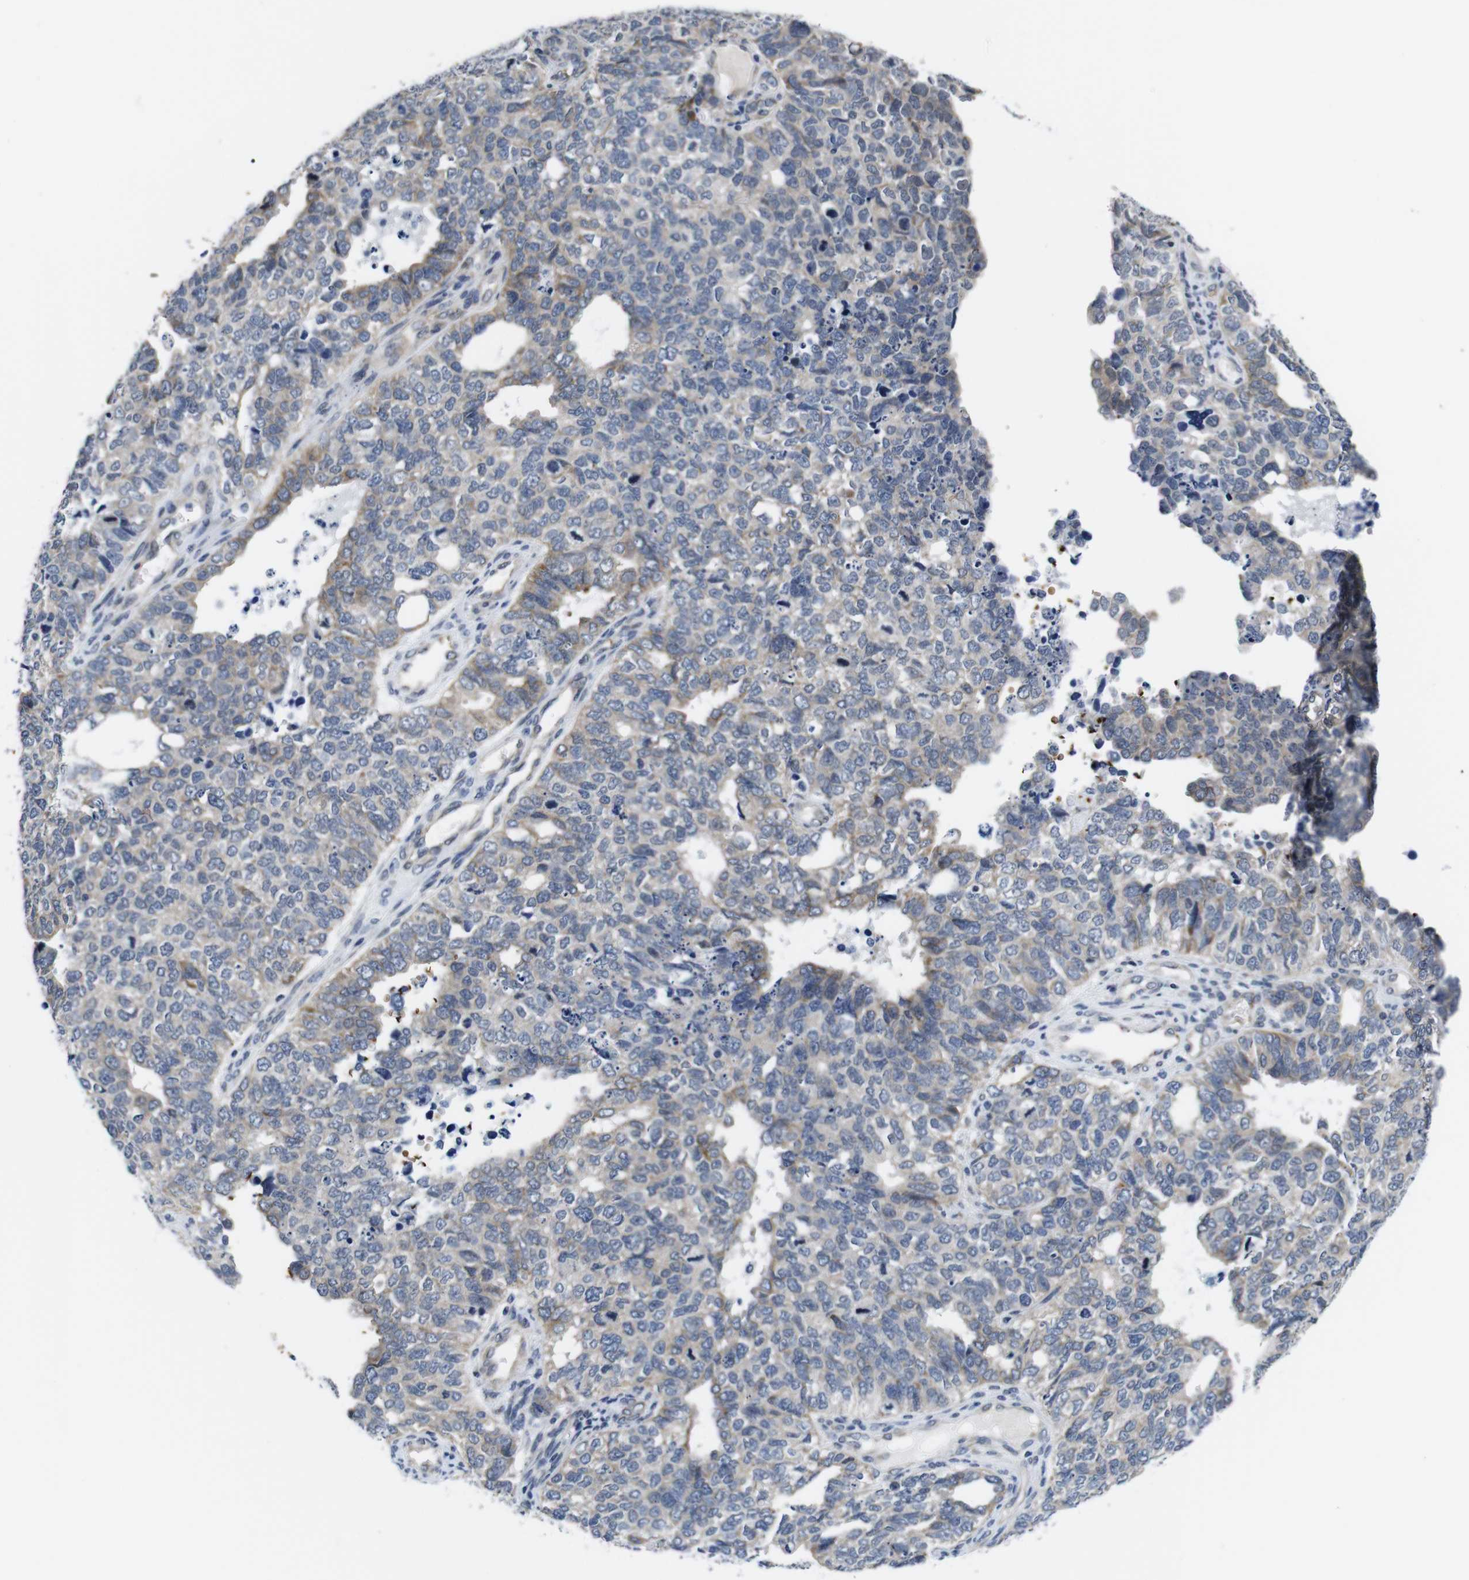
{"staining": {"intensity": "moderate", "quantity": "<25%", "location": "cytoplasmic/membranous"}, "tissue": "cervical cancer", "cell_type": "Tumor cells", "image_type": "cancer", "snomed": [{"axis": "morphology", "description": "Squamous cell carcinoma, NOS"}, {"axis": "topography", "description": "Cervix"}], "caption": "The immunohistochemical stain shows moderate cytoplasmic/membranous expression in tumor cells of cervical squamous cell carcinoma tissue.", "gene": "SOCS3", "patient": {"sex": "female", "age": 63}}